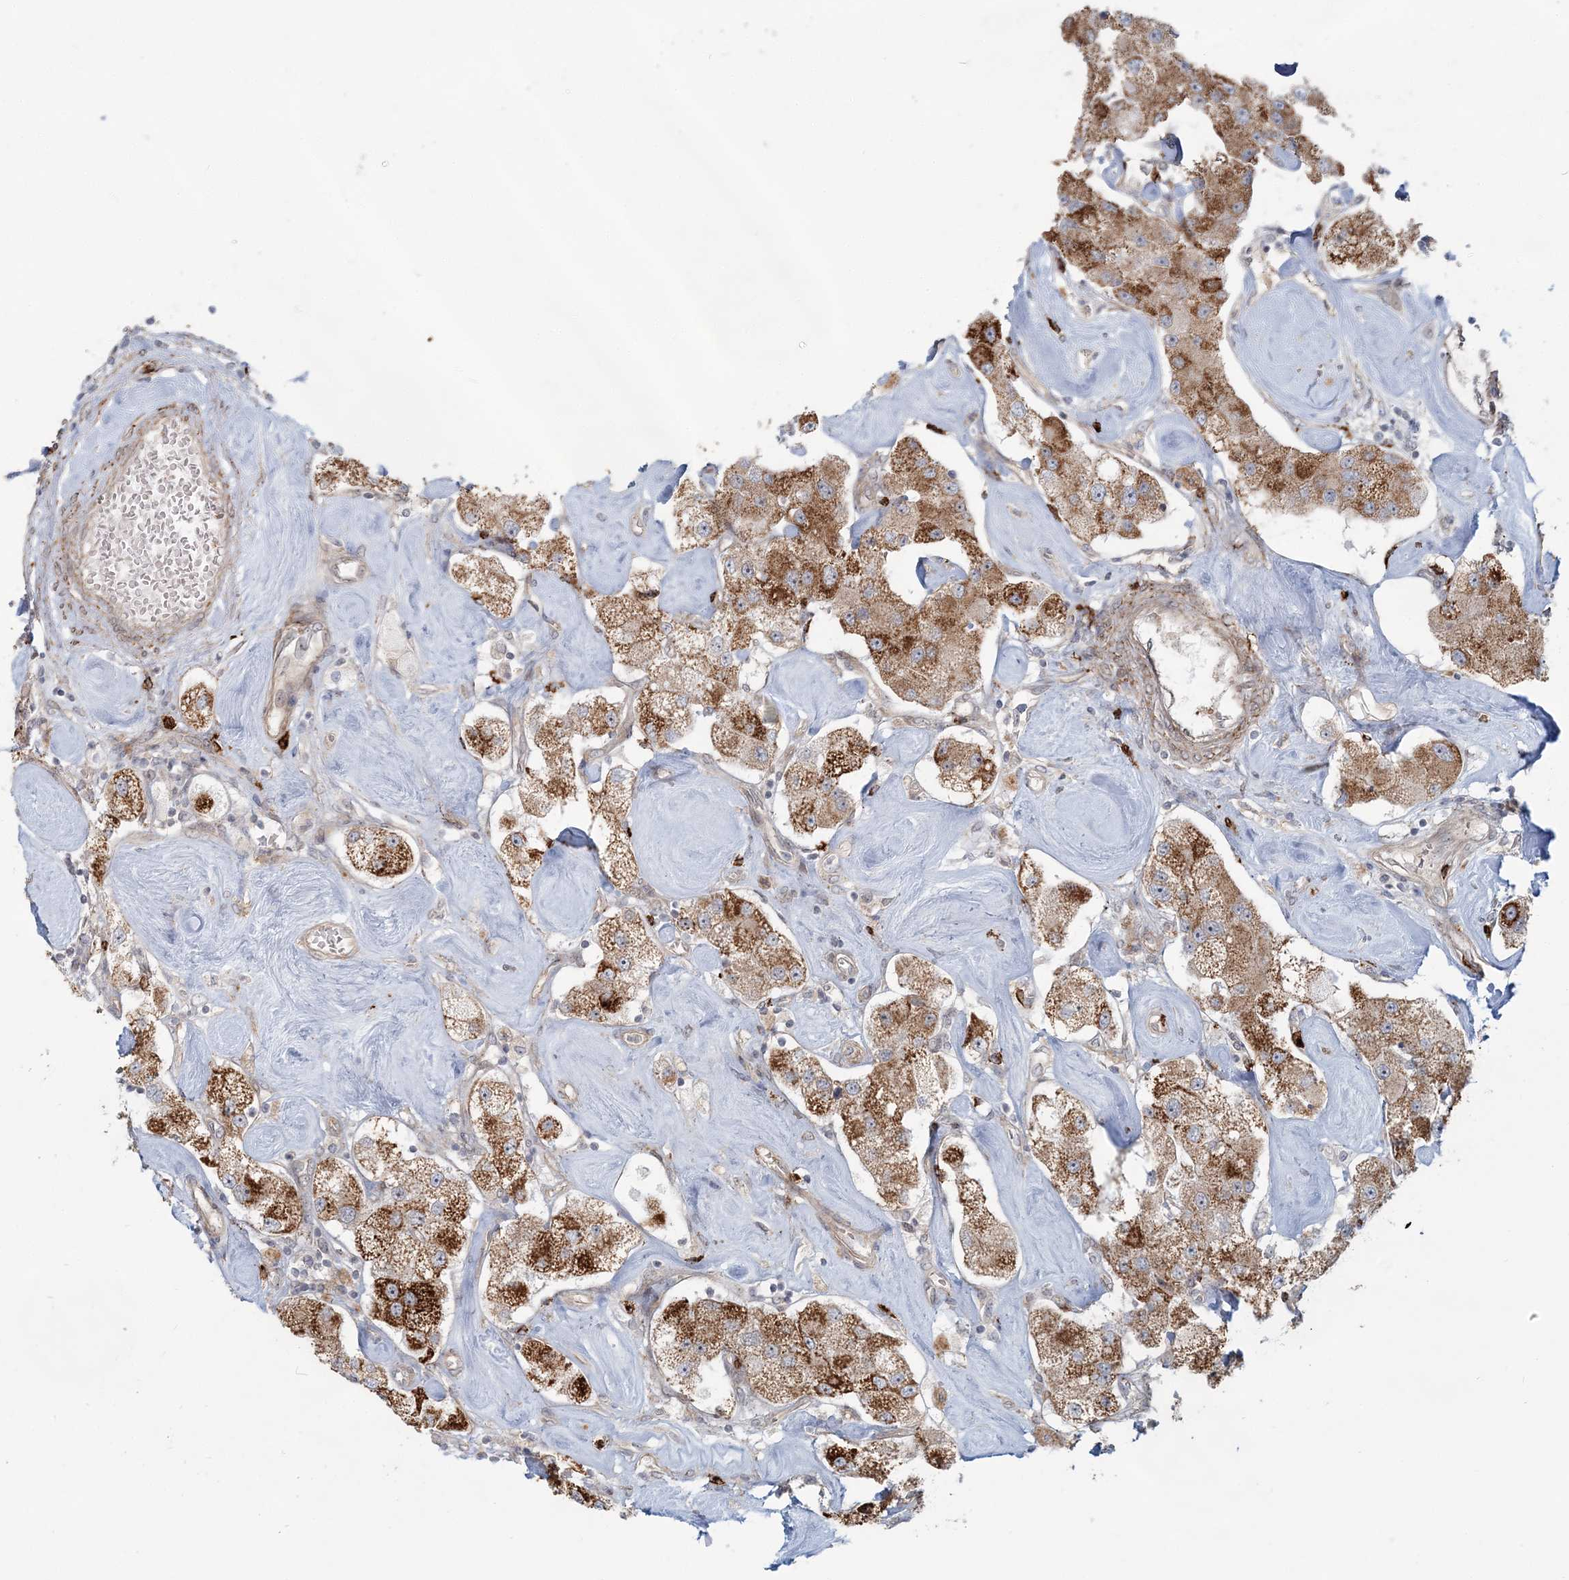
{"staining": {"intensity": "moderate", "quantity": ">75%", "location": "cytoplasmic/membranous"}, "tissue": "carcinoid", "cell_type": "Tumor cells", "image_type": "cancer", "snomed": [{"axis": "morphology", "description": "Carcinoid, malignant, NOS"}, {"axis": "topography", "description": "Pancreas"}], "caption": "Carcinoid stained for a protein reveals moderate cytoplasmic/membranous positivity in tumor cells.", "gene": "SH3PXD2A", "patient": {"sex": "male", "age": 41}}